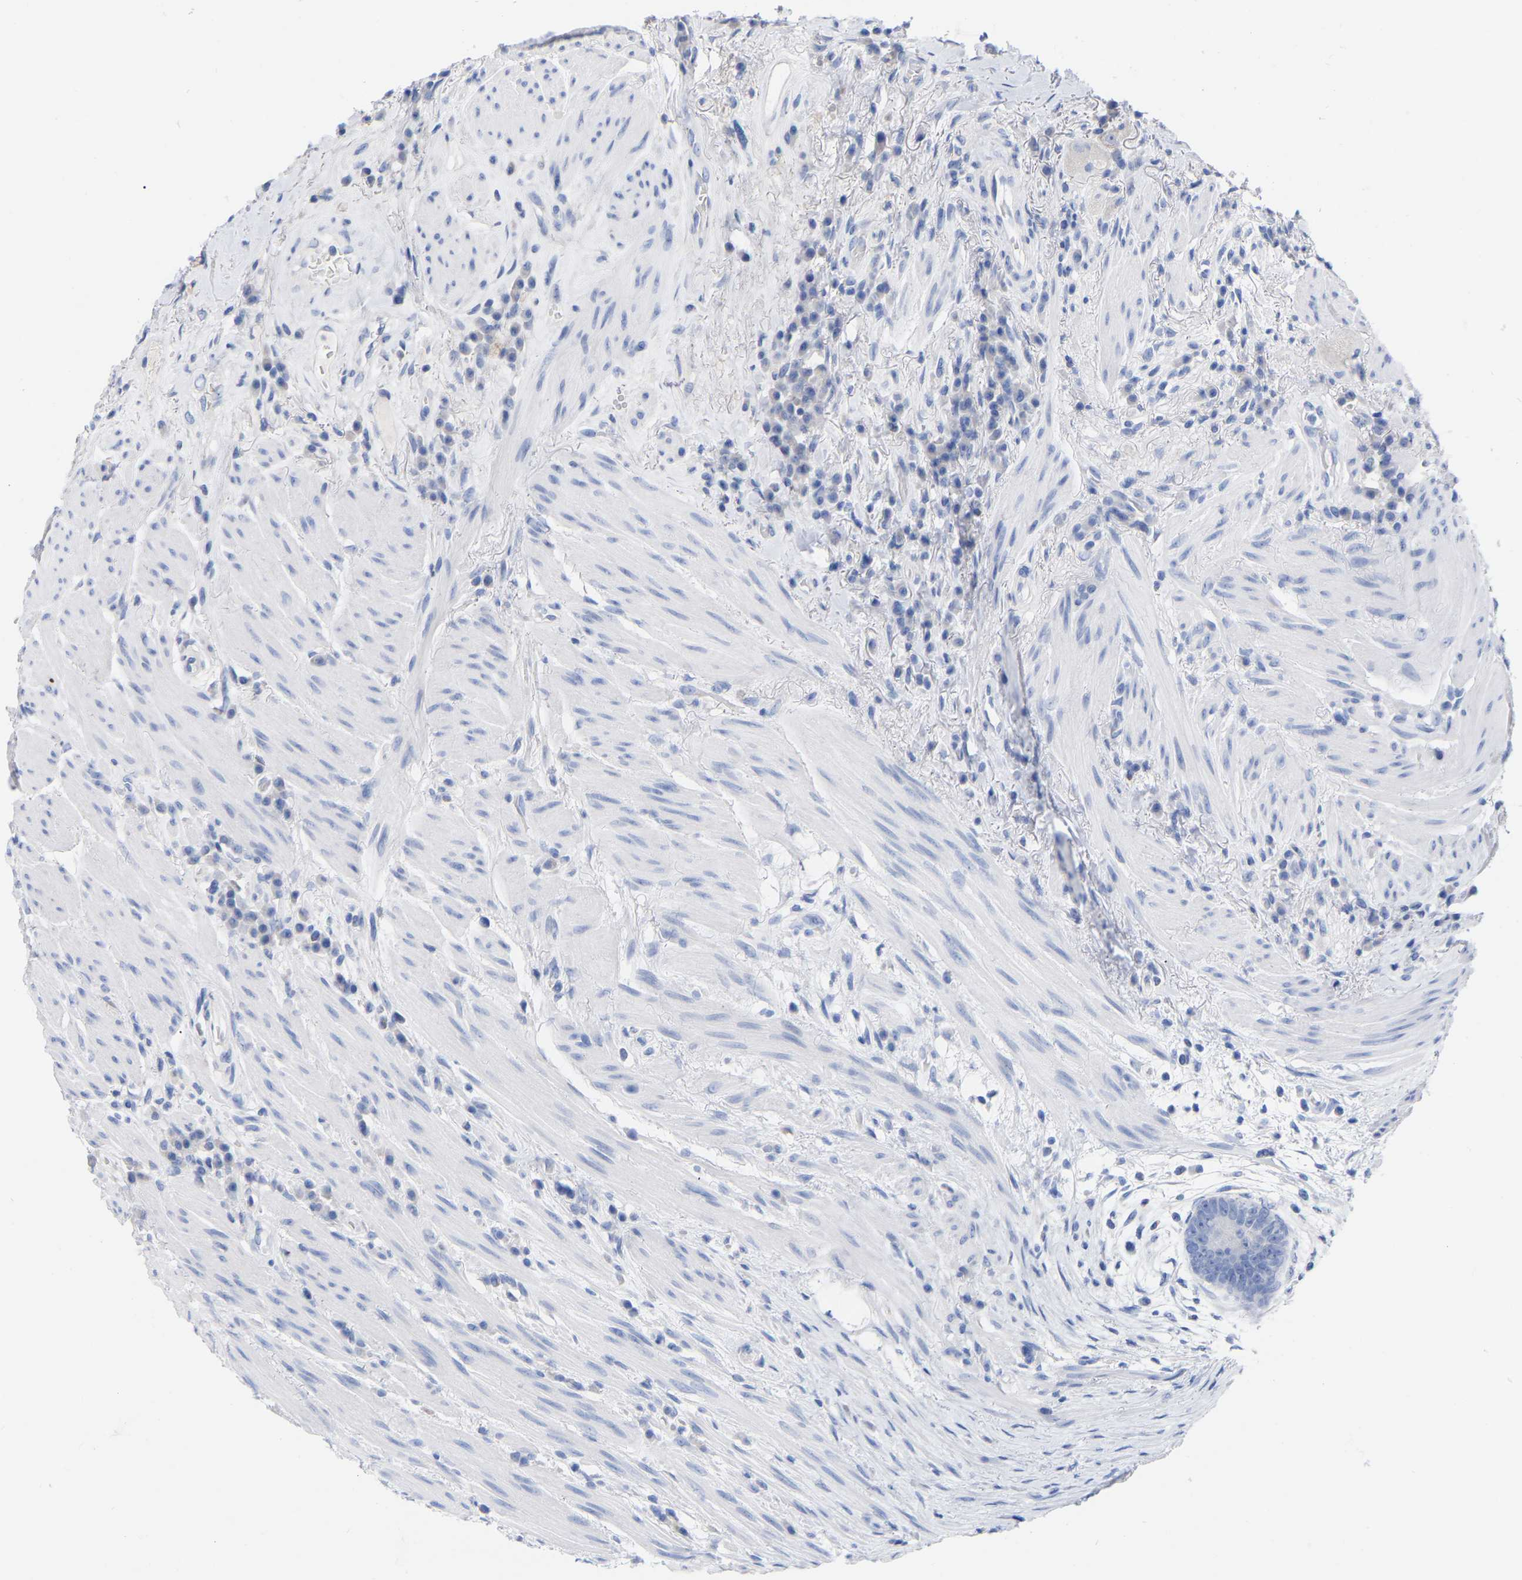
{"staining": {"intensity": "negative", "quantity": "none", "location": "none"}, "tissue": "colorectal cancer", "cell_type": "Tumor cells", "image_type": "cancer", "snomed": [{"axis": "morphology", "description": "Adenocarcinoma, NOS"}, {"axis": "topography", "description": "Rectum"}], "caption": "The immunohistochemistry (IHC) micrograph has no significant positivity in tumor cells of colorectal cancer tissue.", "gene": "HAPLN1", "patient": {"sex": "female", "age": 89}}